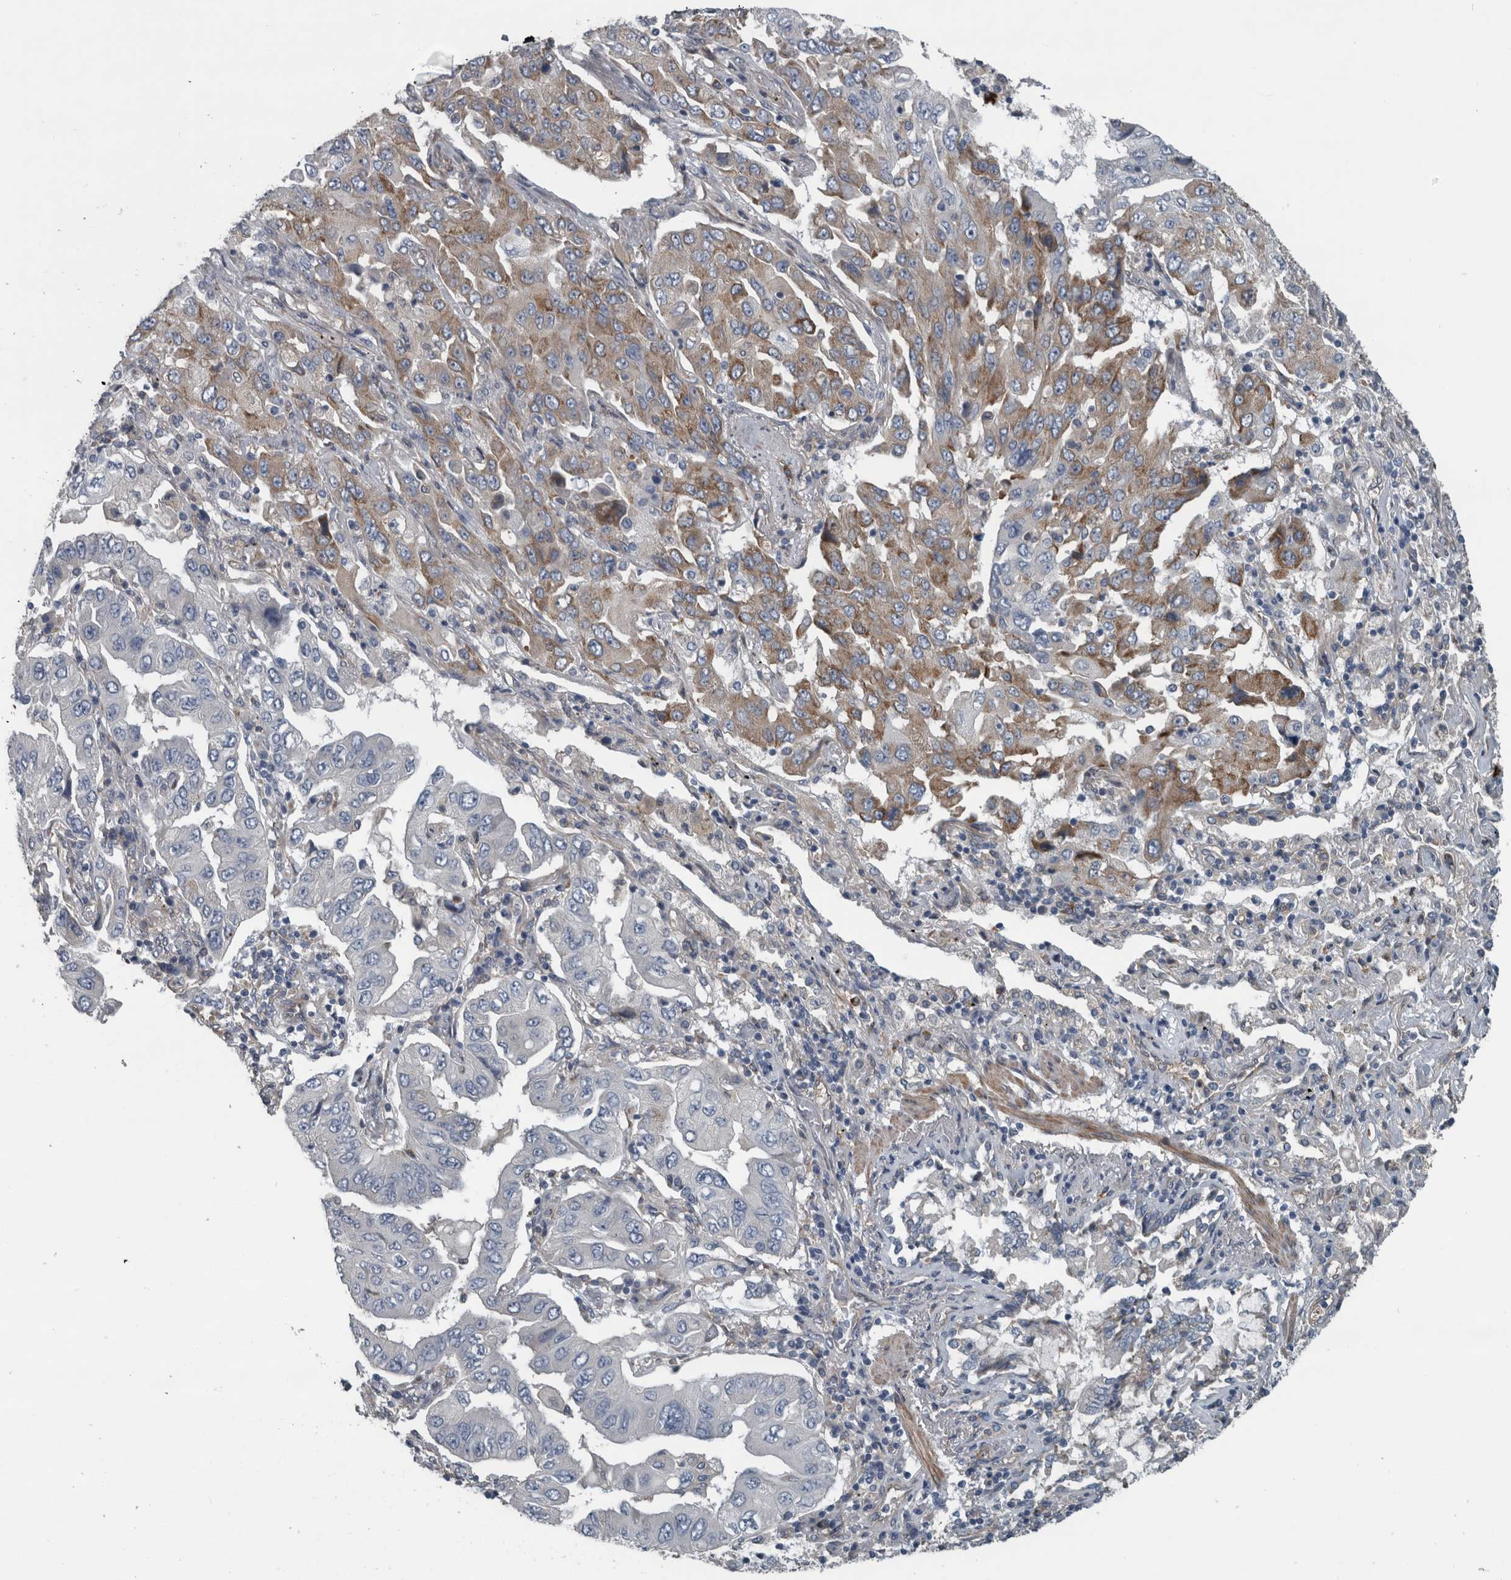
{"staining": {"intensity": "moderate", "quantity": "<25%", "location": "cytoplasmic/membranous"}, "tissue": "lung cancer", "cell_type": "Tumor cells", "image_type": "cancer", "snomed": [{"axis": "morphology", "description": "Adenocarcinoma, NOS"}, {"axis": "topography", "description": "Lung"}], "caption": "Protein expression analysis of lung cancer displays moderate cytoplasmic/membranous positivity in about <25% of tumor cells.", "gene": "EXOC8", "patient": {"sex": "female", "age": 65}}